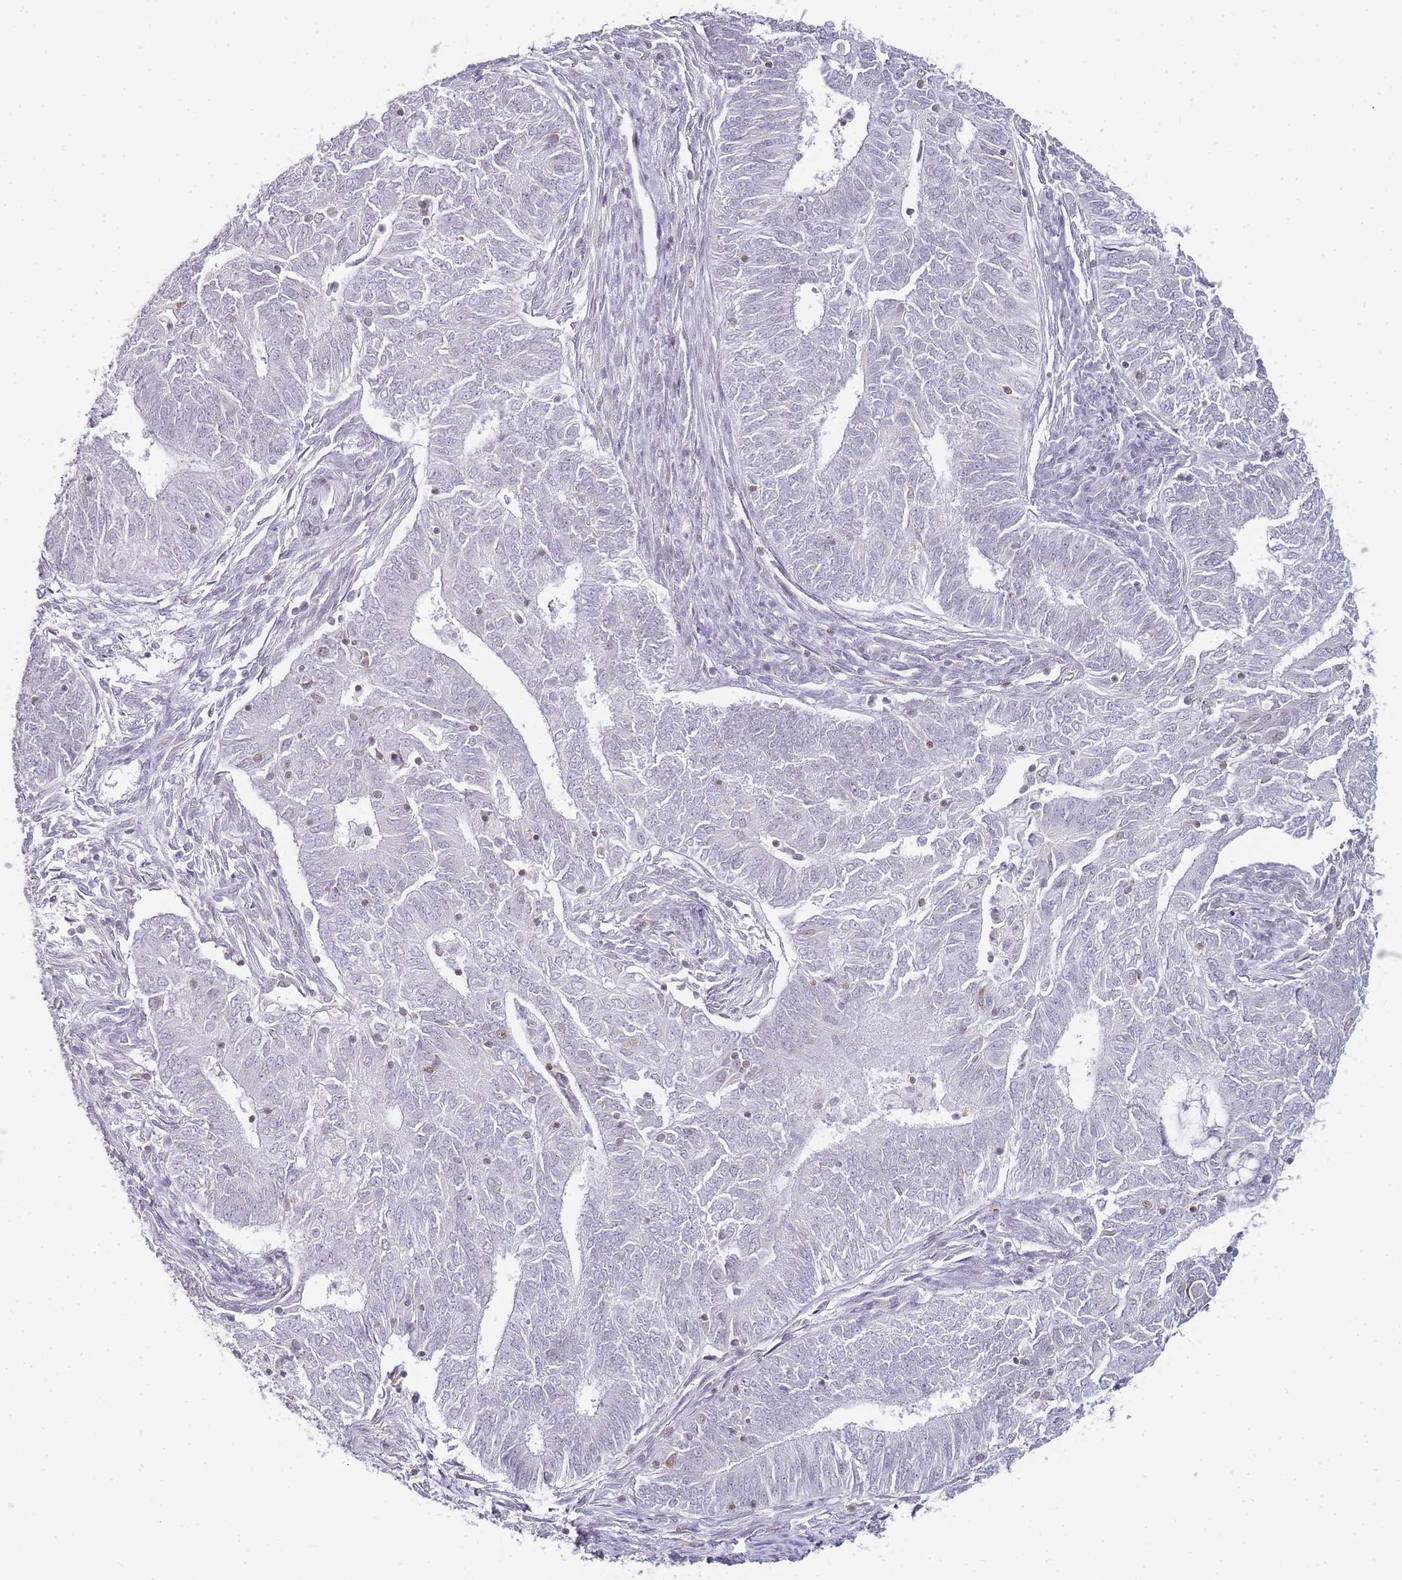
{"staining": {"intensity": "negative", "quantity": "none", "location": "none"}, "tissue": "endometrial cancer", "cell_type": "Tumor cells", "image_type": "cancer", "snomed": [{"axis": "morphology", "description": "Adenocarcinoma, NOS"}, {"axis": "topography", "description": "Endometrium"}], "caption": "High power microscopy image of an IHC photomicrograph of endometrial cancer (adenocarcinoma), revealing no significant staining in tumor cells. (Immunohistochemistry (ihc), brightfield microscopy, high magnification).", "gene": "JAKMIP1", "patient": {"sex": "female", "age": 62}}